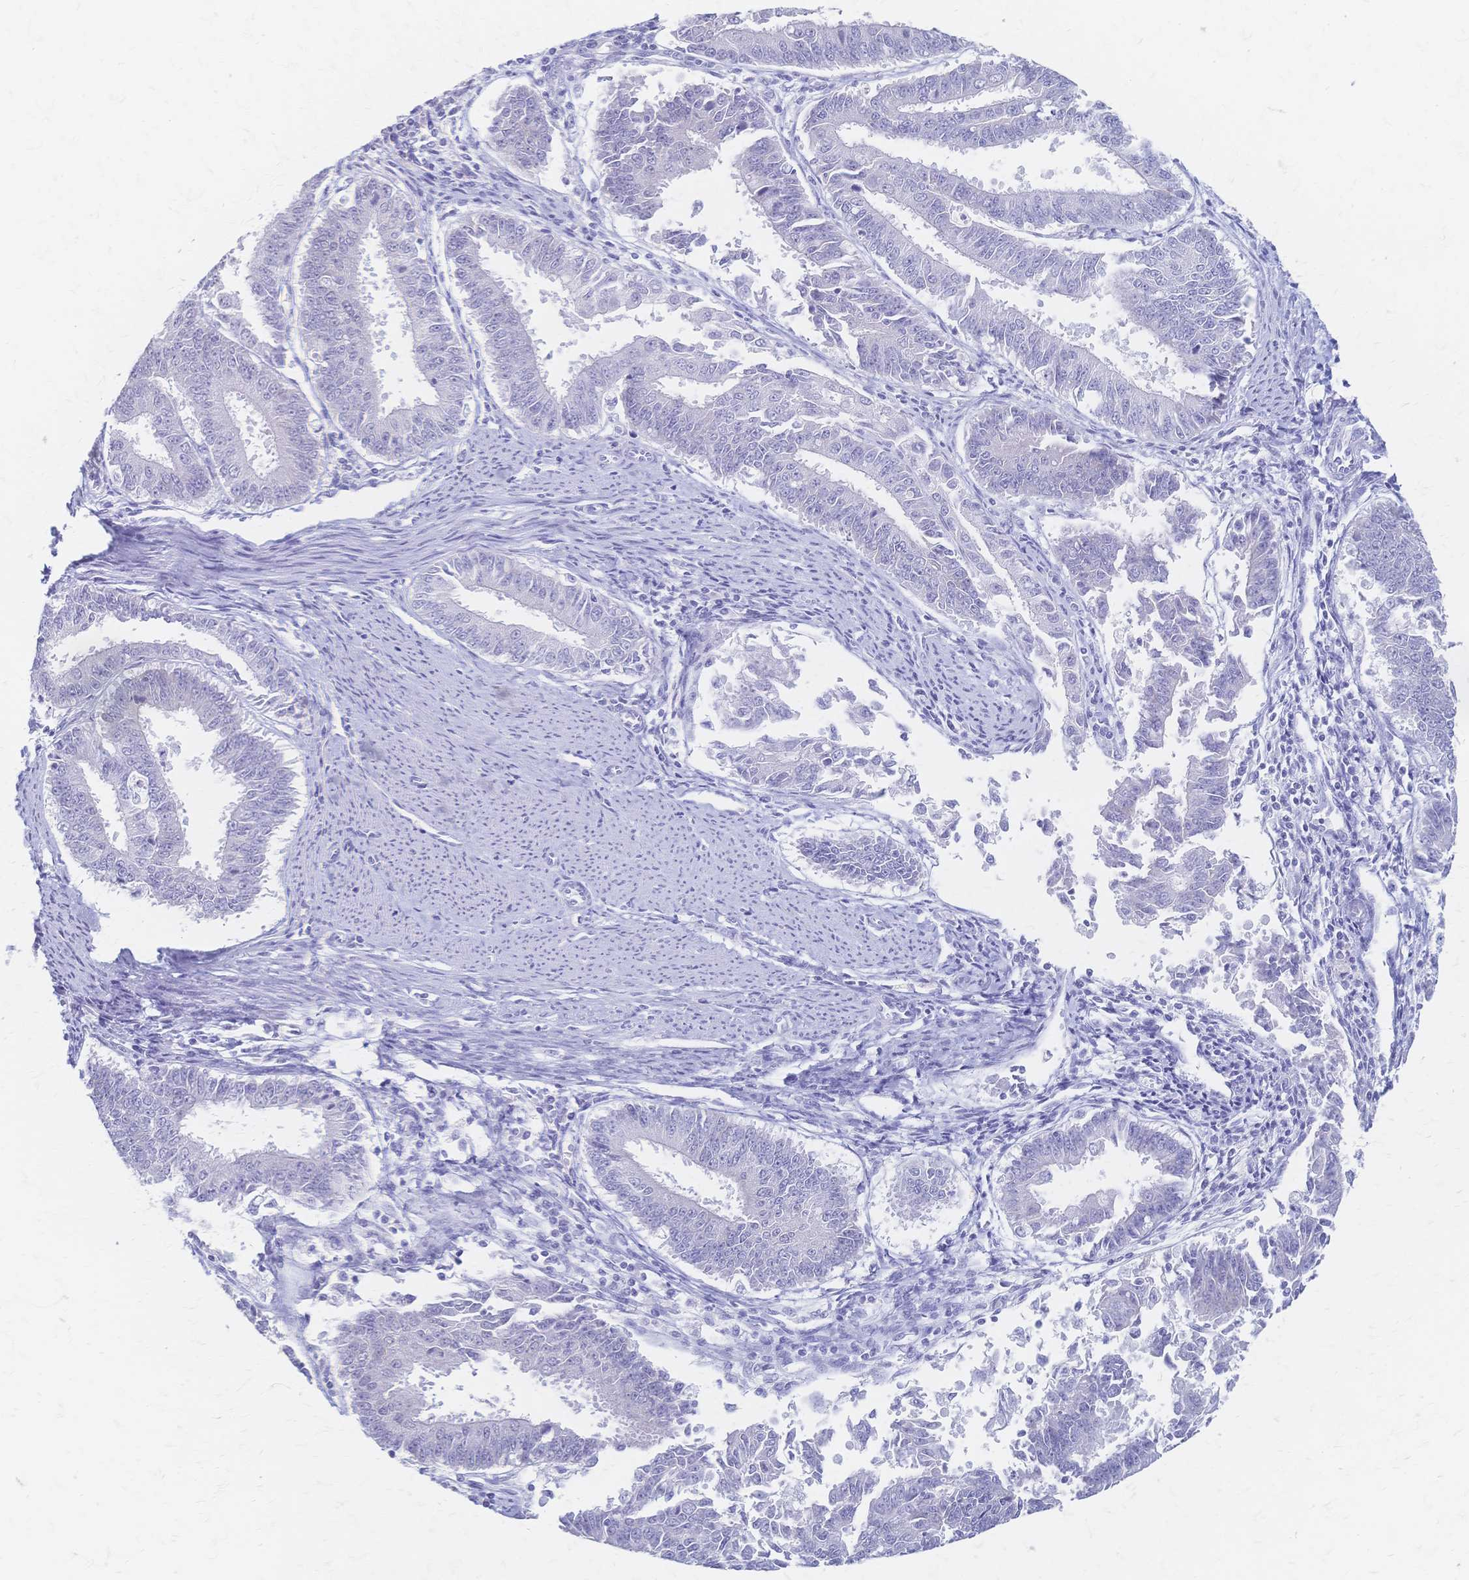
{"staining": {"intensity": "negative", "quantity": "none", "location": "none"}, "tissue": "endometrial cancer", "cell_type": "Tumor cells", "image_type": "cancer", "snomed": [{"axis": "morphology", "description": "Adenocarcinoma, NOS"}, {"axis": "topography", "description": "Endometrium"}], "caption": "Tumor cells show no significant staining in endometrial cancer (adenocarcinoma).", "gene": "CYB5A", "patient": {"sex": "female", "age": 73}}